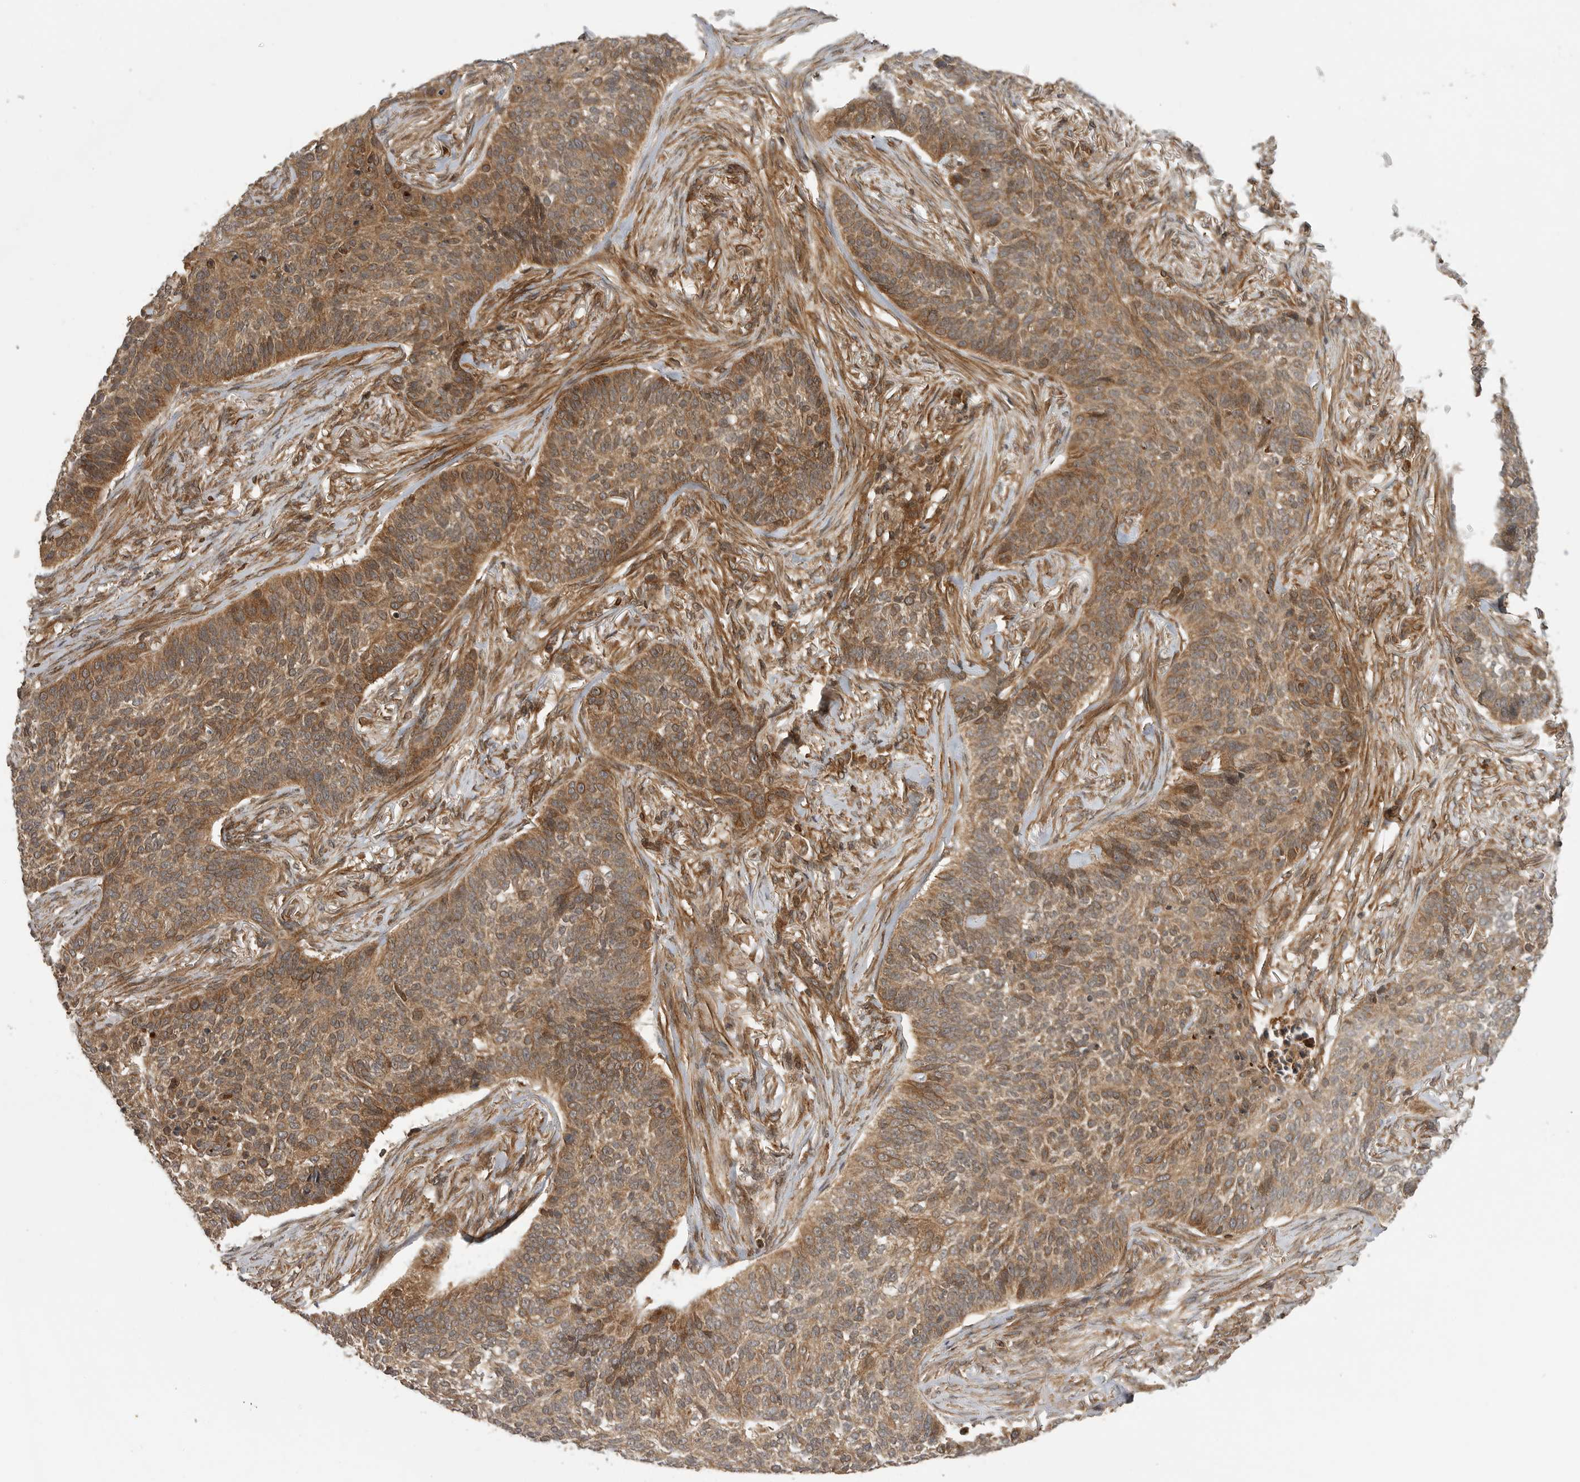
{"staining": {"intensity": "moderate", "quantity": ">75%", "location": "cytoplasmic/membranous"}, "tissue": "skin cancer", "cell_type": "Tumor cells", "image_type": "cancer", "snomed": [{"axis": "morphology", "description": "Basal cell carcinoma"}, {"axis": "topography", "description": "Skin"}], "caption": "Protein expression analysis of human skin basal cell carcinoma reveals moderate cytoplasmic/membranous positivity in about >75% of tumor cells.", "gene": "PRDX4", "patient": {"sex": "male", "age": 85}}